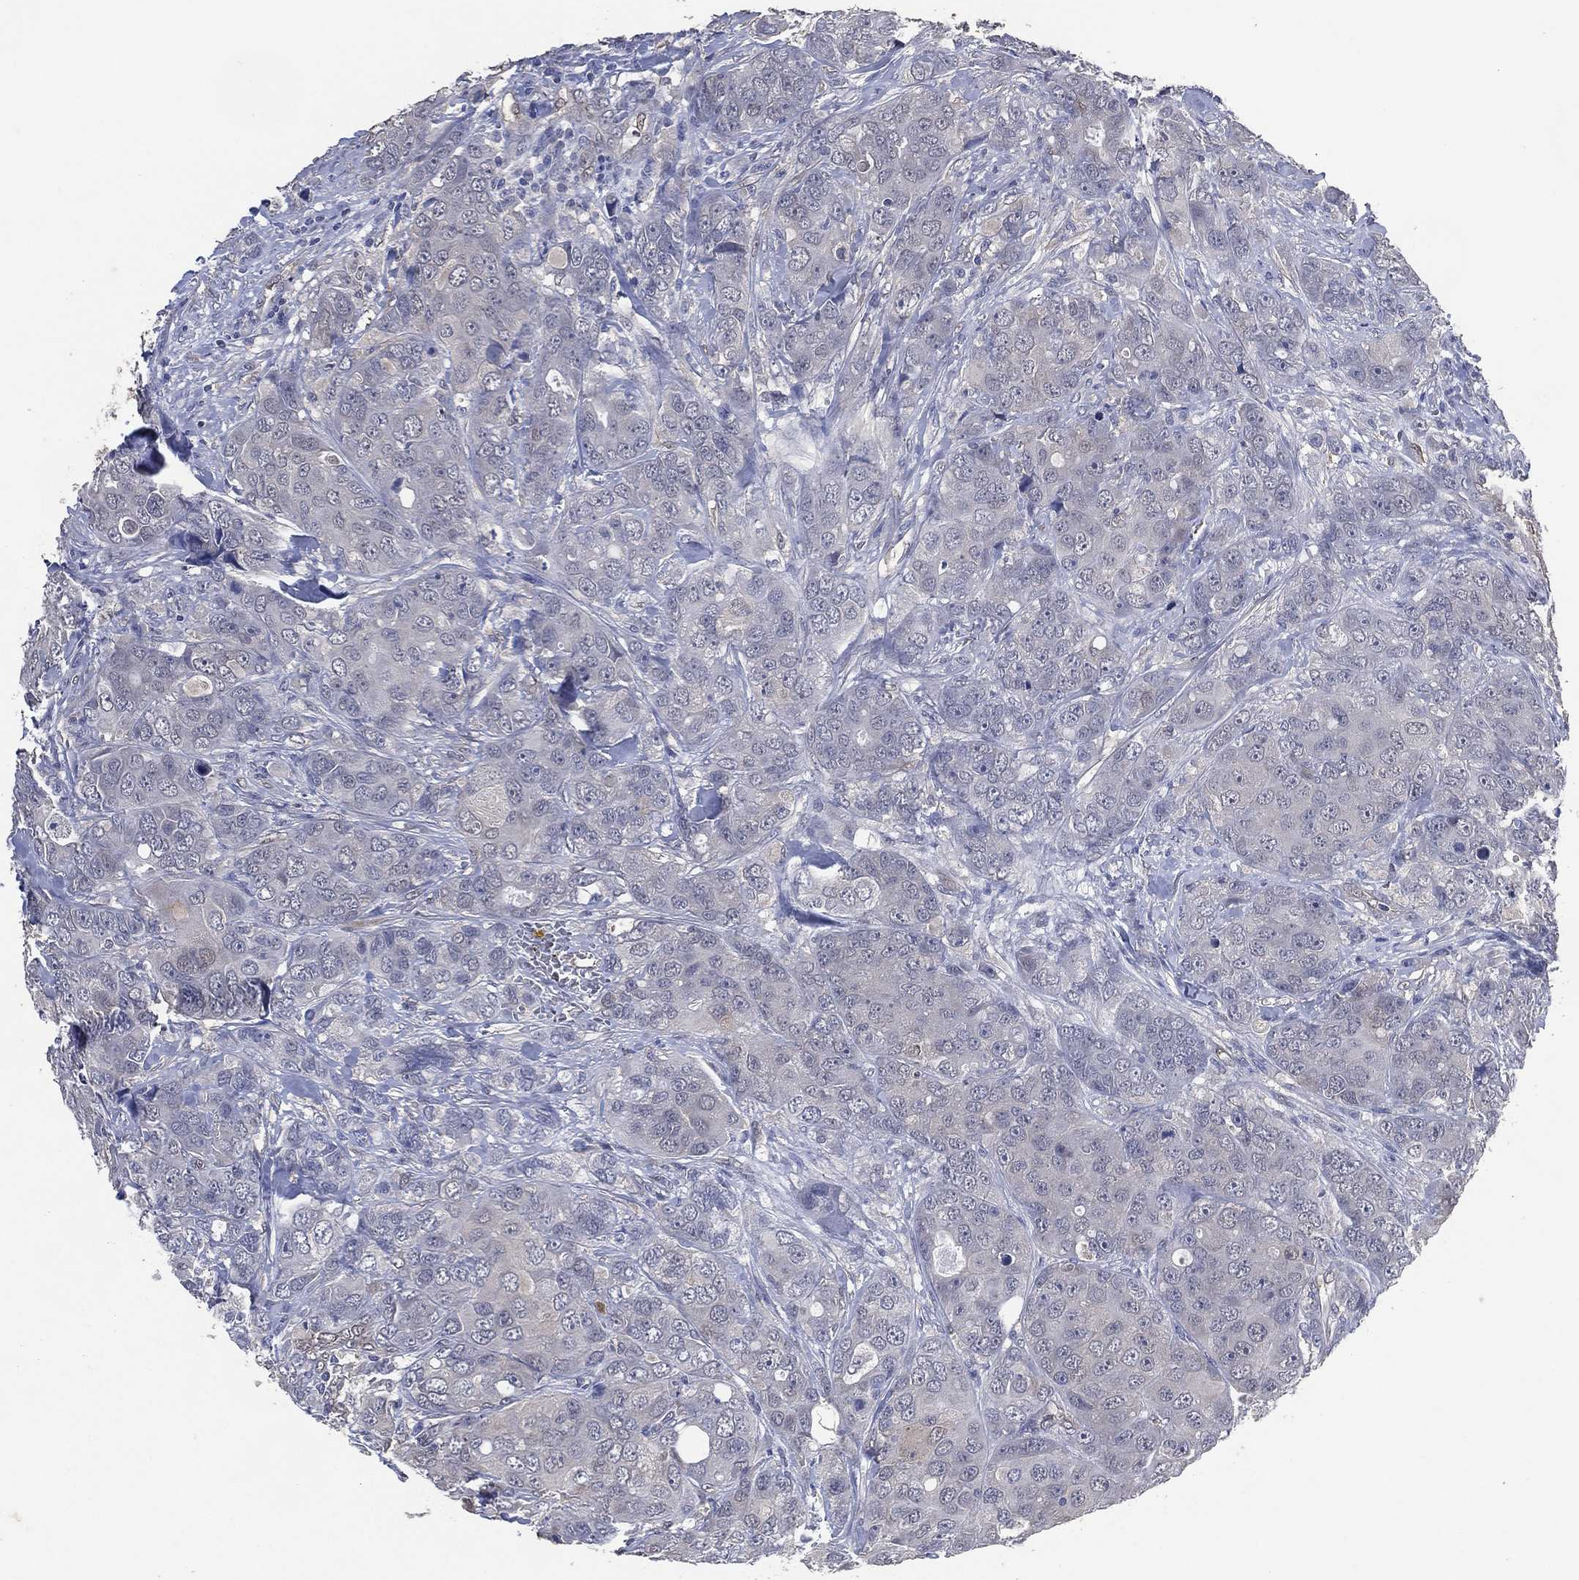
{"staining": {"intensity": "negative", "quantity": "none", "location": "none"}, "tissue": "breast cancer", "cell_type": "Tumor cells", "image_type": "cancer", "snomed": [{"axis": "morphology", "description": "Duct carcinoma"}, {"axis": "topography", "description": "Breast"}], "caption": "Immunohistochemistry photomicrograph of human breast cancer (invasive ductal carcinoma) stained for a protein (brown), which demonstrates no staining in tumor cells.", "gene": "AK1", "patient": {"sex": "female", "age": 43}}